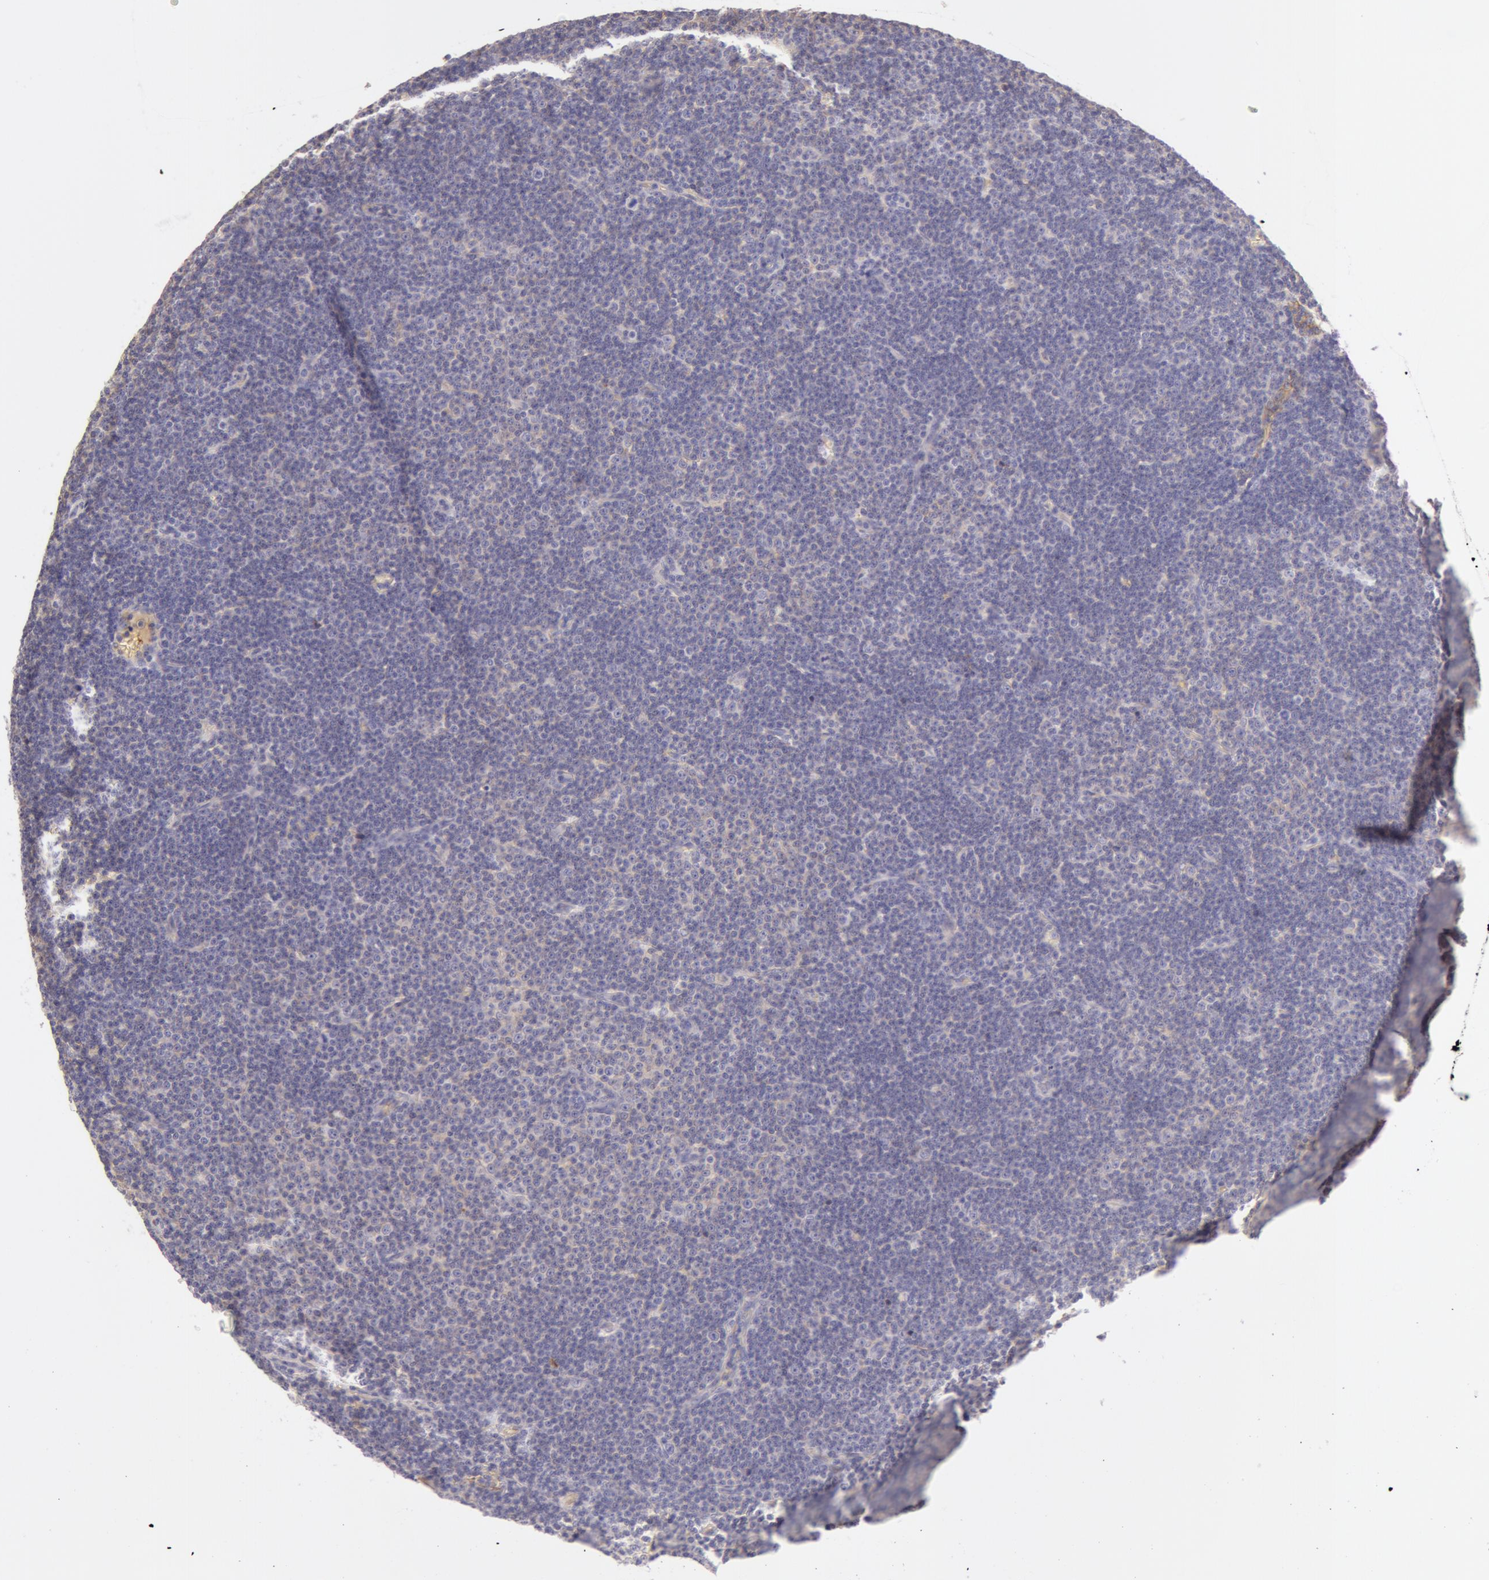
{"staining": {"intensity": "negative", "quantity": "none", "location": "none"}, "tissue": "lymphoma", "cell_type": "Tumor cells", "image_type": "cancer", "snomed": [{"axis": "morphology", "description": "Malignant lymphoma, non-Hodgkin's type, Low grade"}, {"axis": "topography", "description": "Lymph node"}], "caption": "IHC histopathology image of neoplastic tissue: lymphoma stained with DAB displays no significant protein positivity in tumor cells.", "gene": "AHSG", "patient": {"sex": "male", "age": 57}}